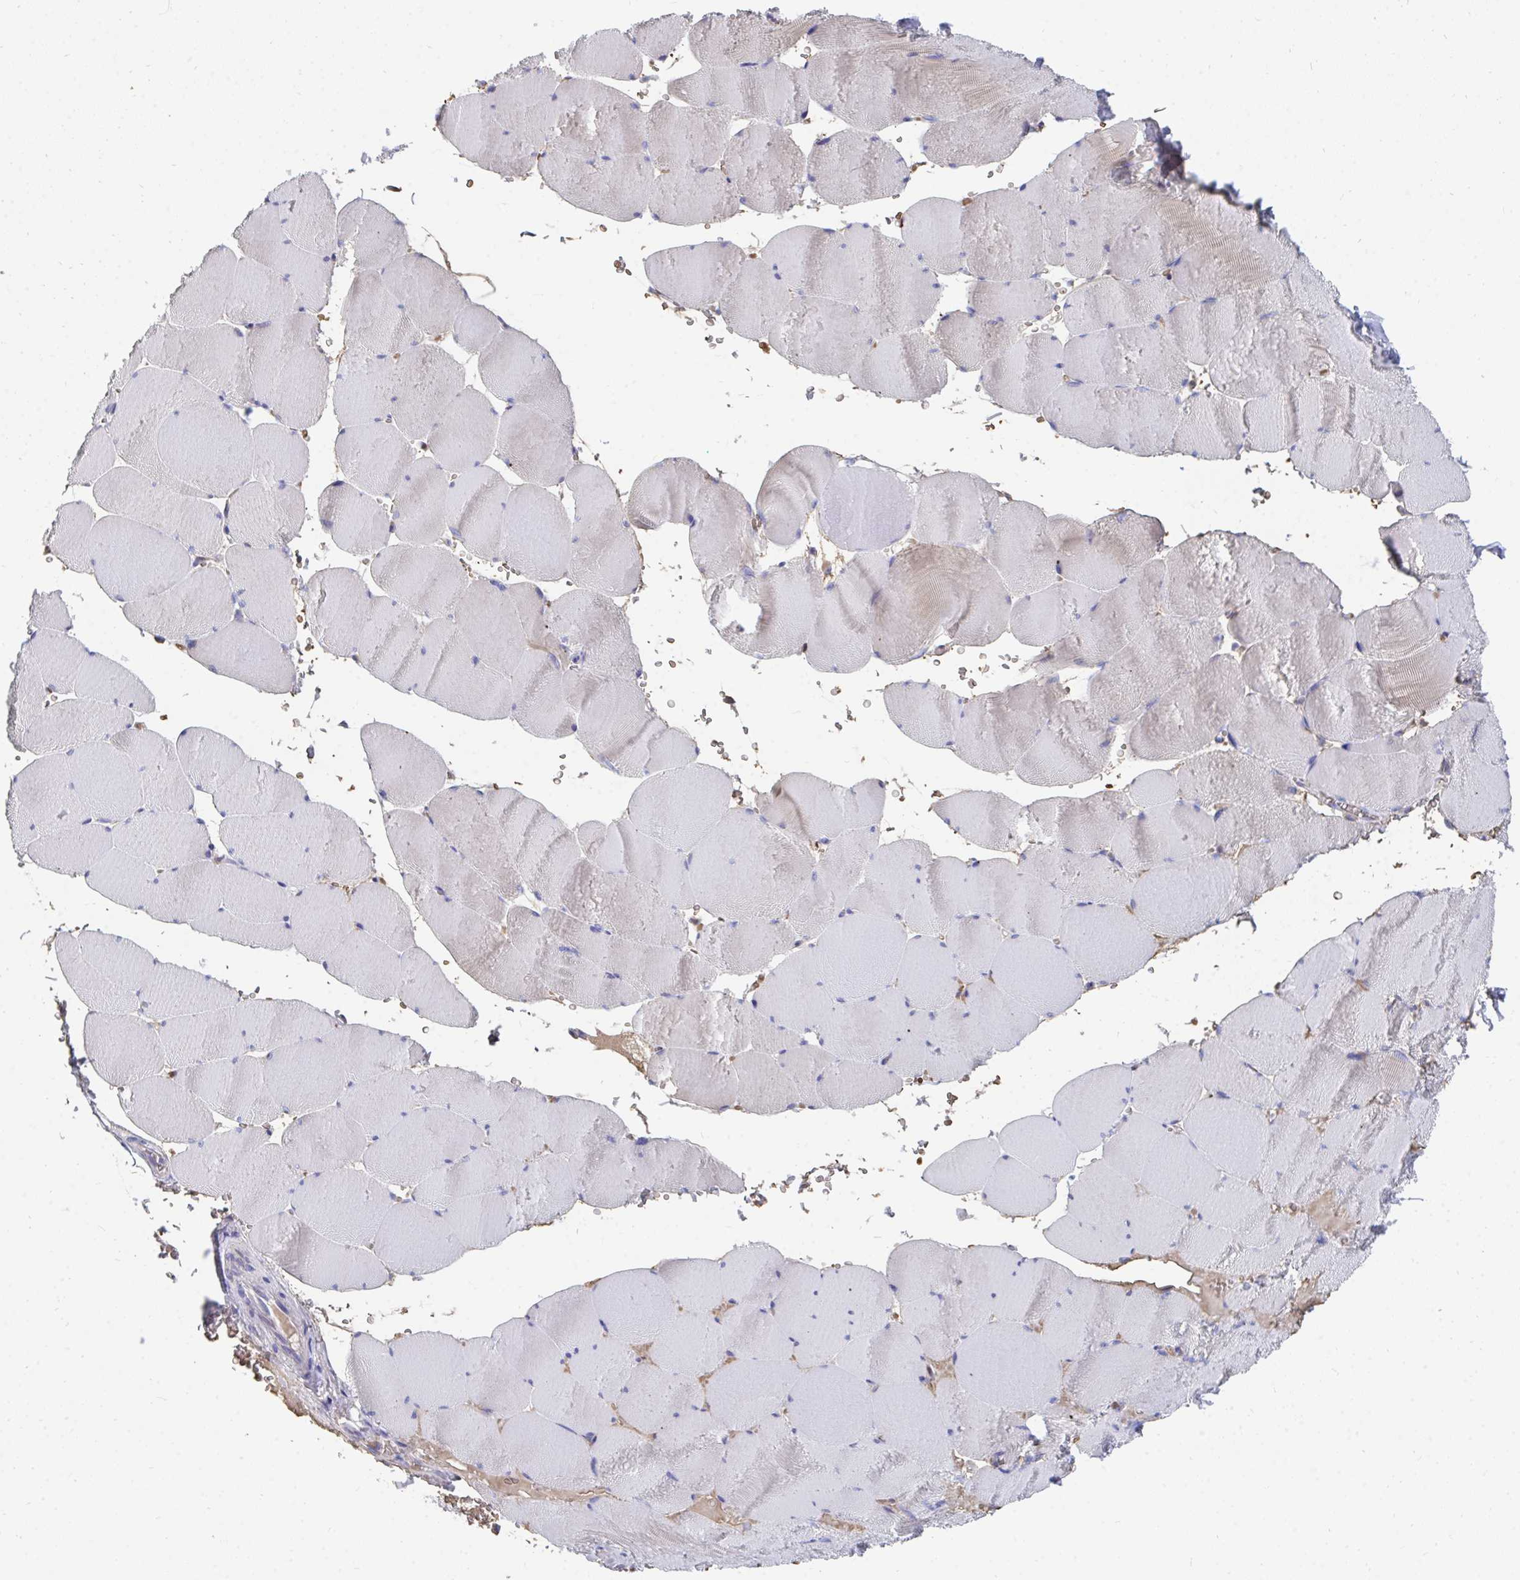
{"staining": {"intensity": "negative", "quantity": "none", "location": "none"}, "tissue": "skeletal muscle", "cell_type": "Myocytes", "image_type": "normal", "snomed": [{"axis": "morphology", "description": "Normal tissue, NOS"}, {"axis": "topography", "description": "Skeletal muscle"}, {"axis": "topography", "description": "Head-Neck"}], "caption": "Myocytes are negative for protein expression in benign human skeletal muscle. Brightfield microscopy of IHC stained with DAB (brown) and hematoxylin (blue), captured at high magnification.", "gene": "MROH2B", "patient": {"sex": "male", "age": 66}}